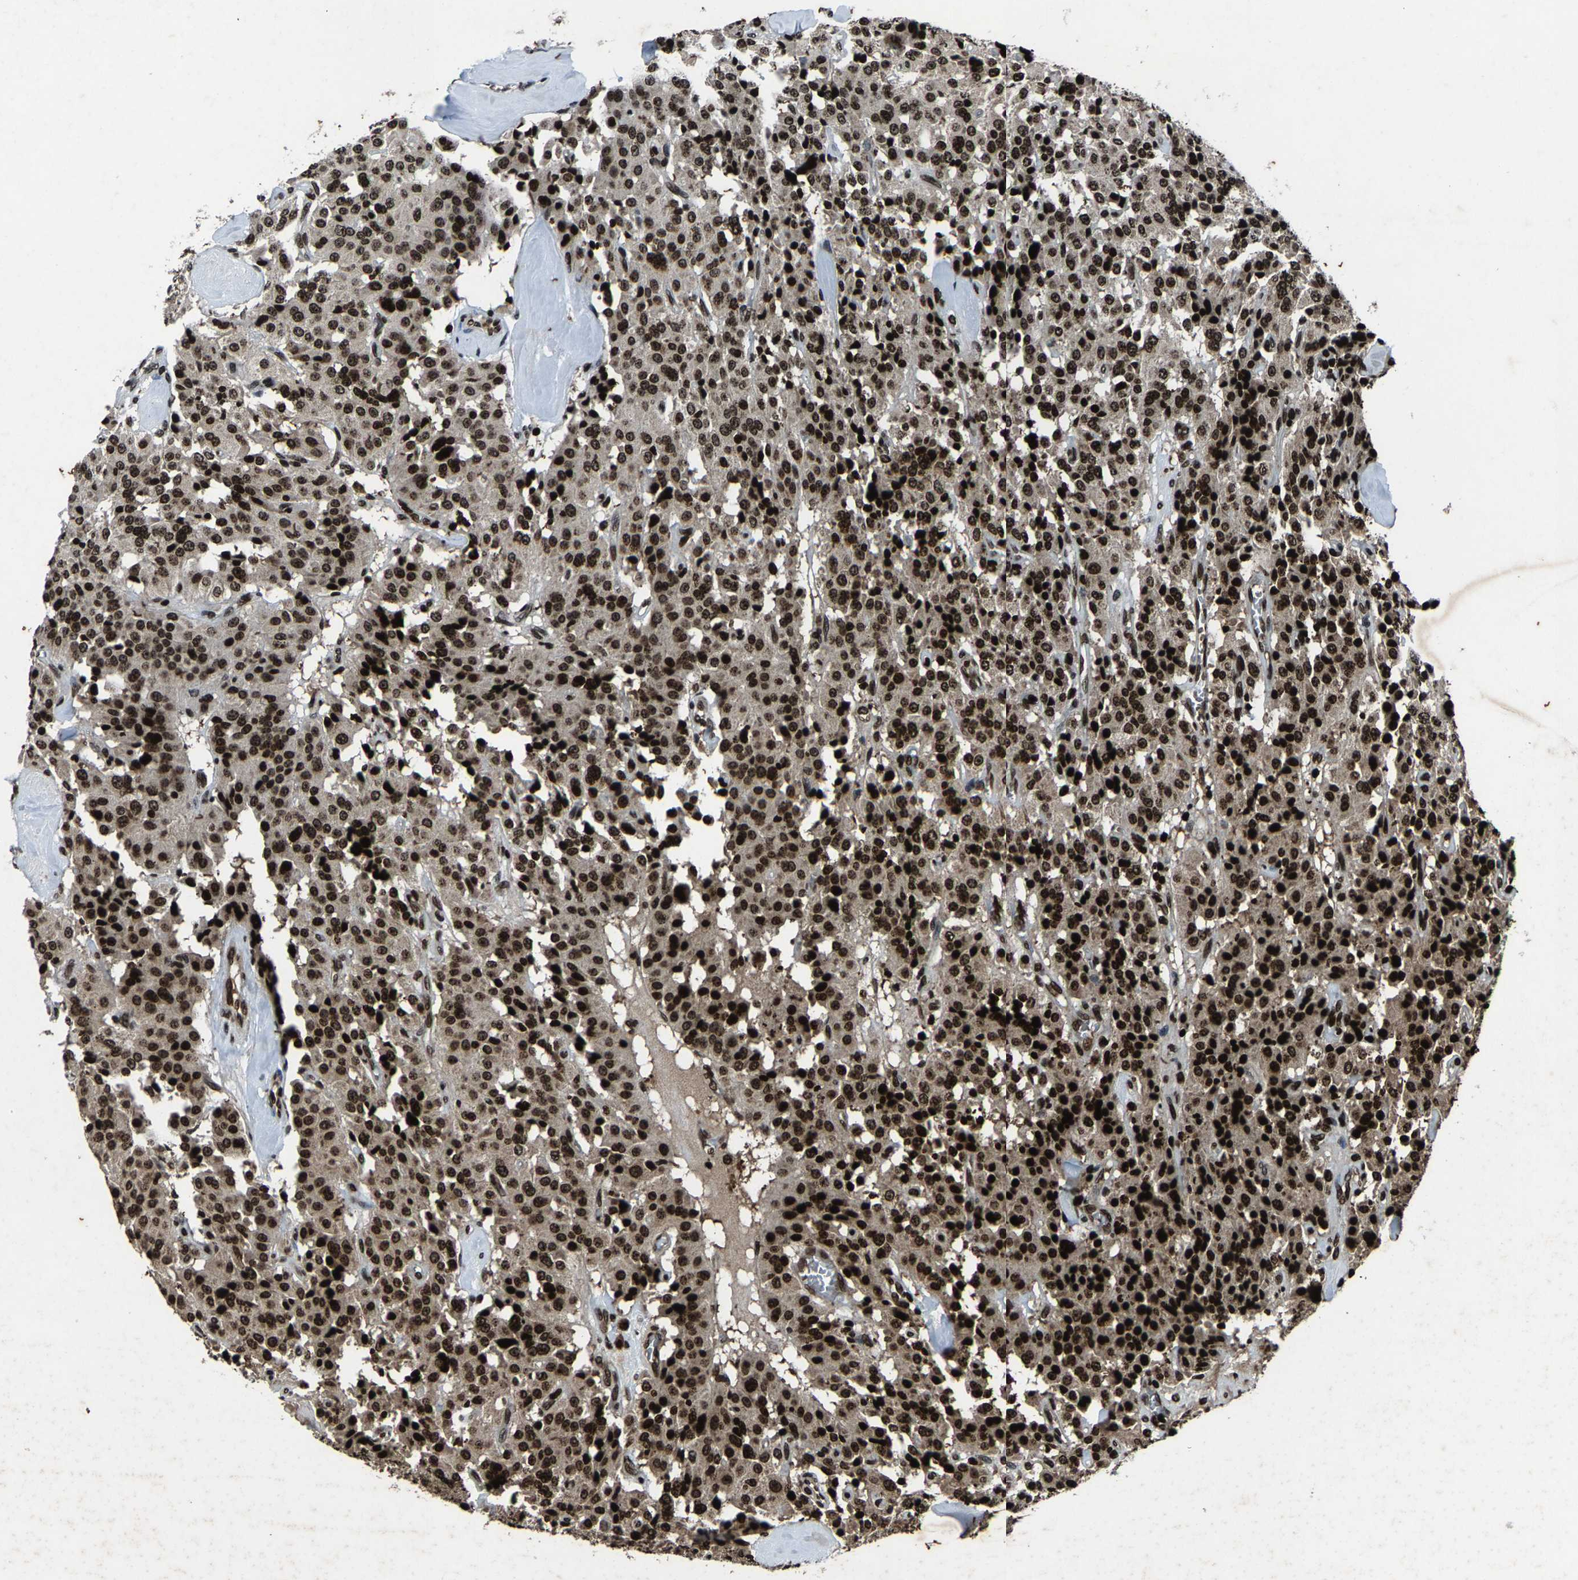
{"staining": {"intensity": "strong", "quantity": ">75%", "location": "nuclear"}, "tissue": "carcinoid", "cell_type": "Tumor cells", "image_type": "cancer", "snomed": [{"axis": "morphology", "description": "Carcinoid, malignant, NOS"}, {"axis": "topography", "description": "Lung"}], "caption": "Protein staining by immunohistochemistry (IHC) demonstrates strong nuclear staining in about >75% of tumor cells in malignant carcinoid.", "gene": "H4C1", "patient": {"sex": "male", "age": 30}}